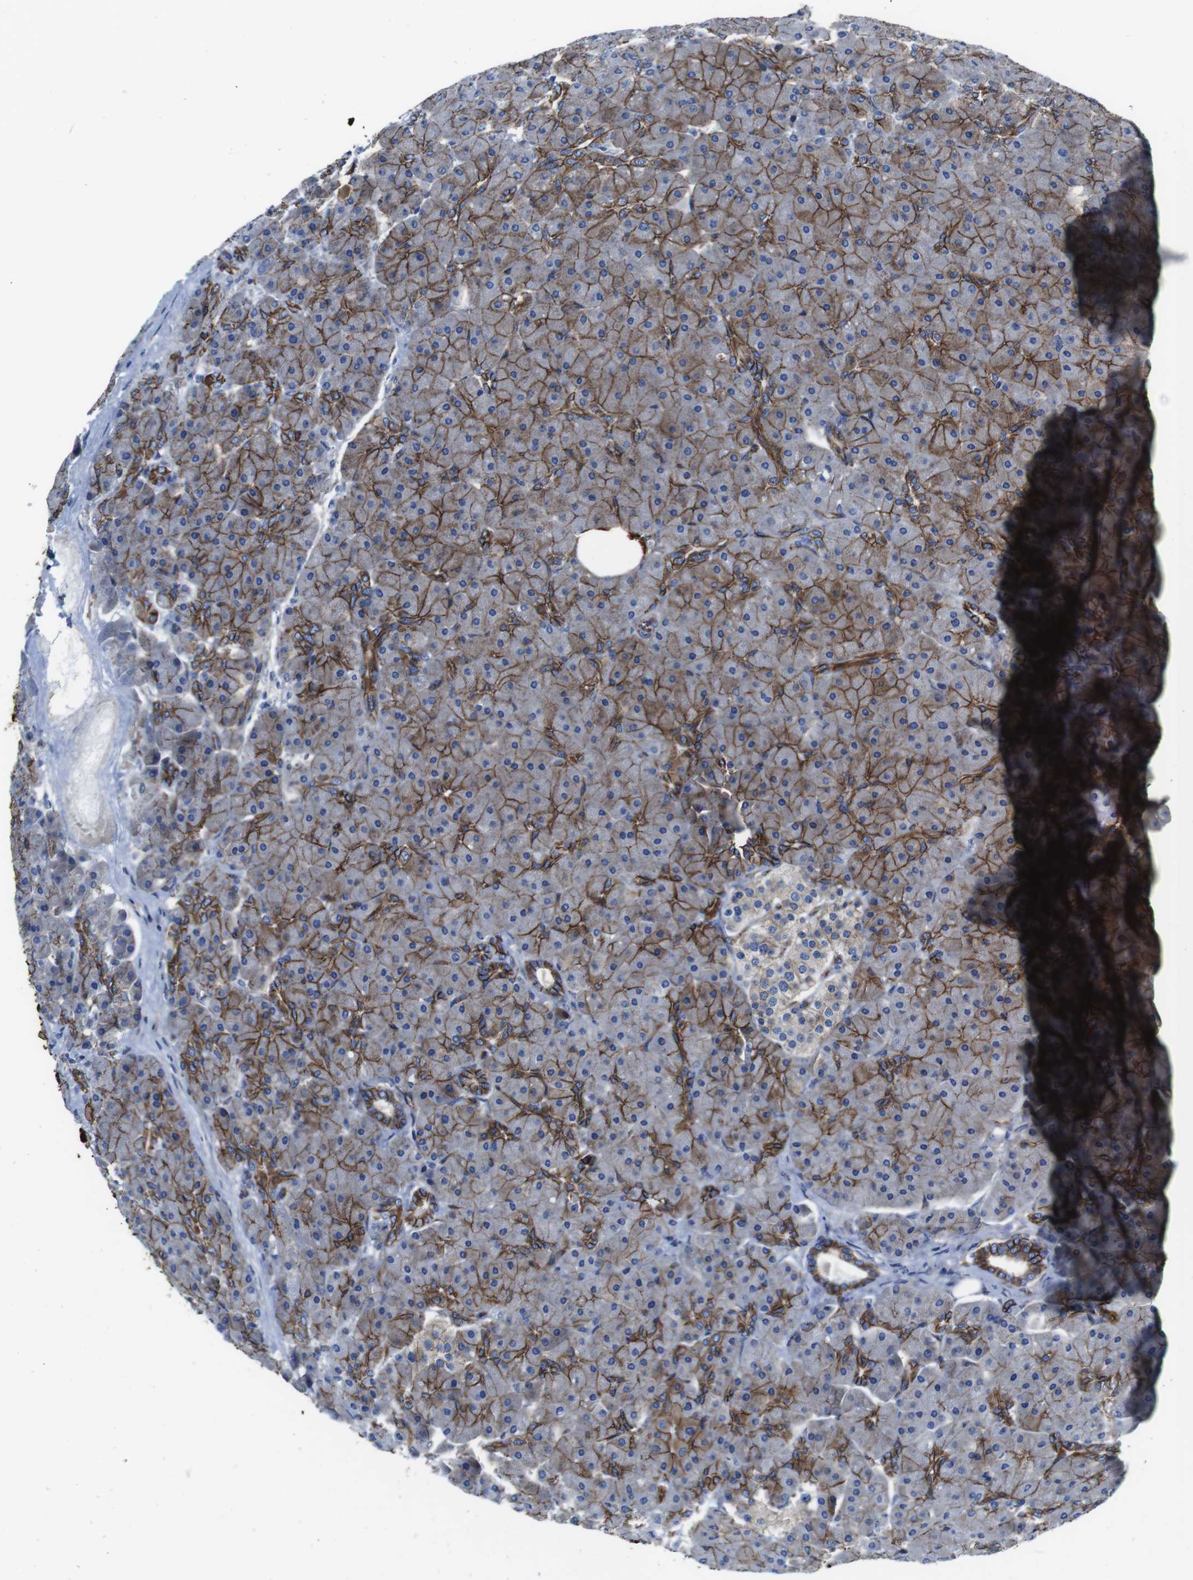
{"staining": {"intensity": "moderate", "quantity": ">75%", "location": "cytoplasmic/membranous"}, "tissue": "pancreas", "cell_type": "Exocrine glandular cells", "image_type": "normal", "snomed": [{"axis": "morphology", "description": "Normal tissue, NOS"}, {"axis": "topography", "description": "Pancreas"}], "caption": "IHC (DAB) staining of unremarkable pancreas exhibits moderate cytoplasmic/membranous protein expression in approximately >75% of exocrine glandular cells.", "gene": "NUMB", "patient": {"sex": "male", "age": 66}}